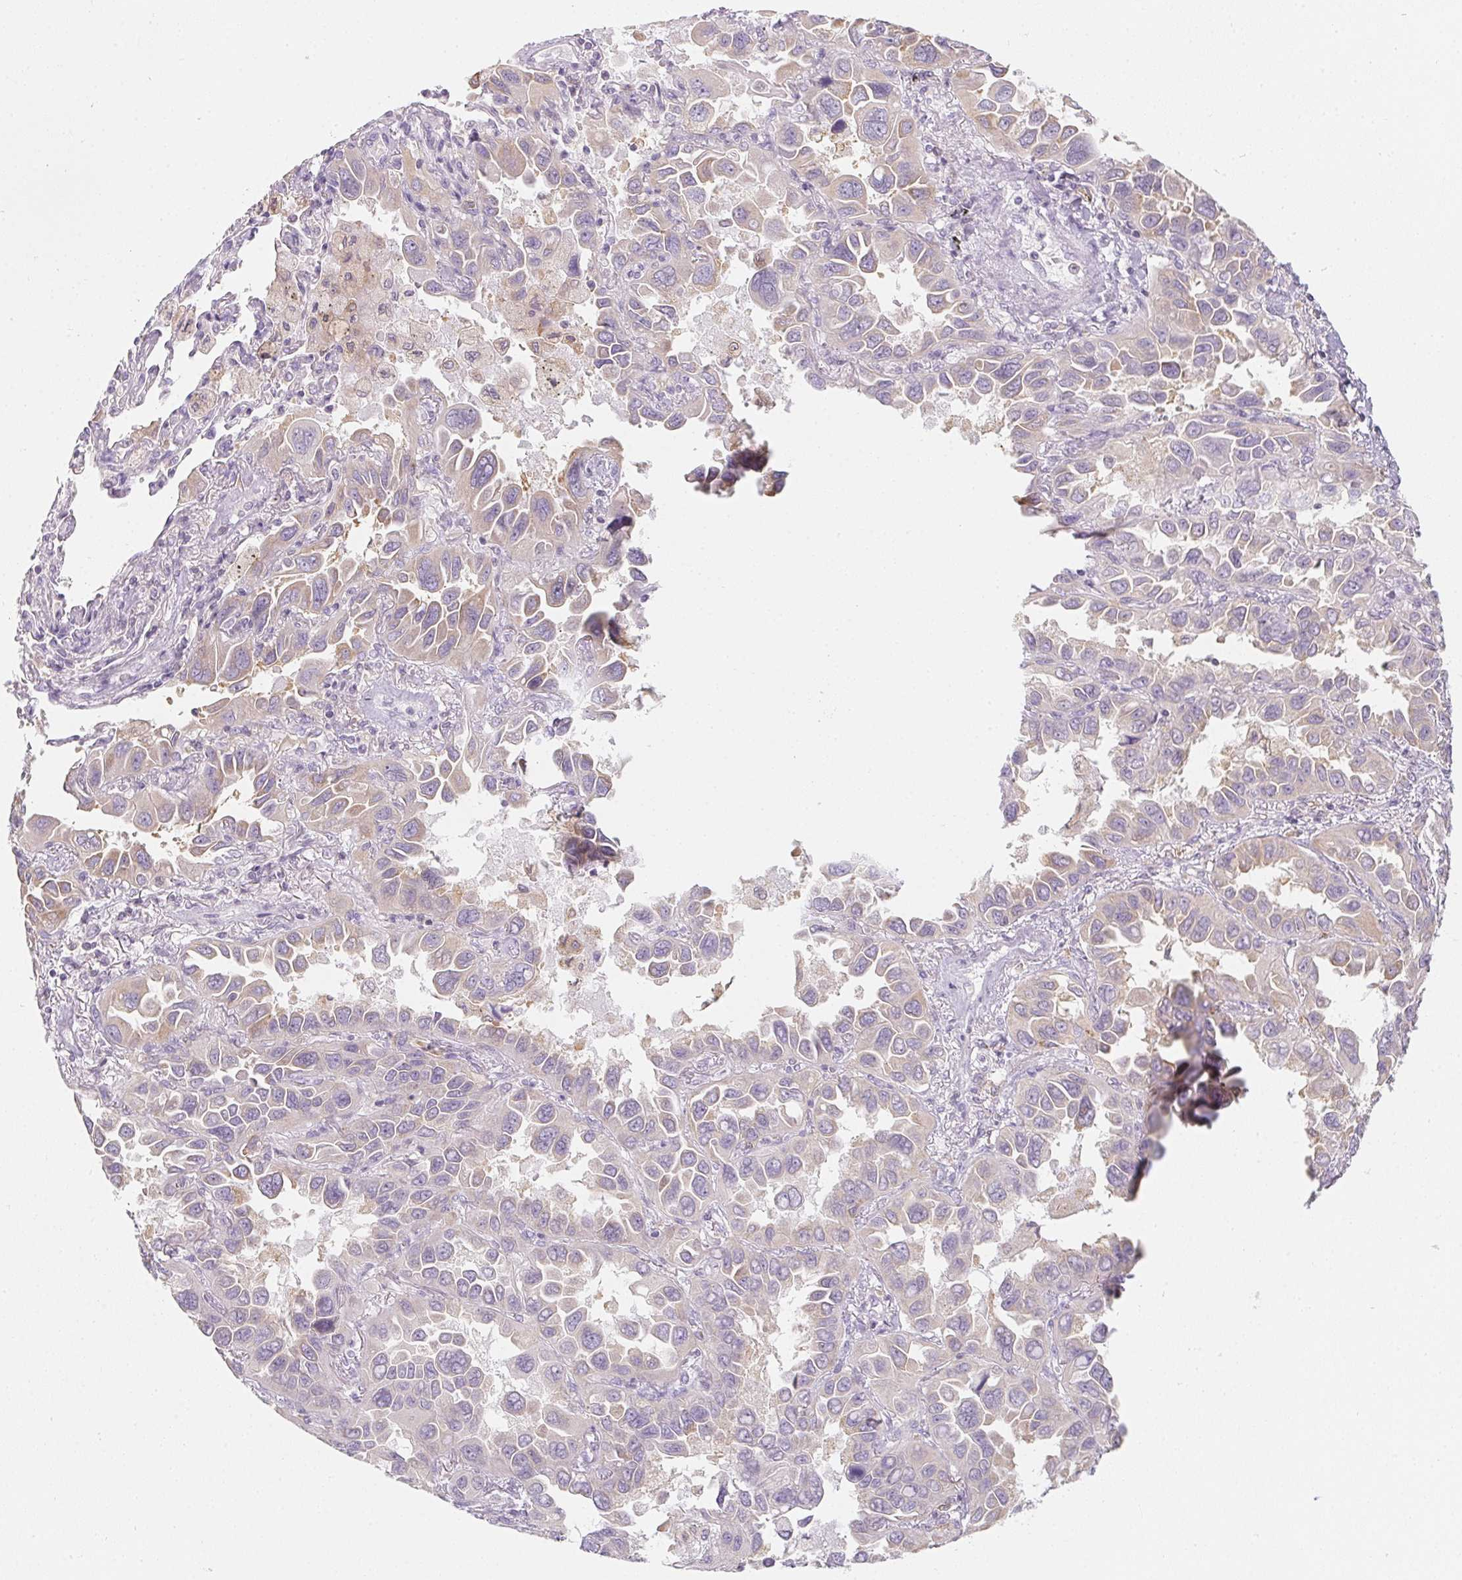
{"staining": {"intensity": "weak", "quantity": "<25%", "location": "cytoplasmic/membranous"}, "tissue": "lung cancer", "cell_type": "Tumor cells", "image_type": "cancer", "snomed": [{"axis": "morphology", "description": "Adenocarcinoma, NOS"}, {"axis": "topography", "description": "Lung"}], "caption": "Tumor cells are negative for protein expression in human adenocarcinoma (lung).", "gene": "SOAT1", "patient": {"sex": "male", "age": 64}}